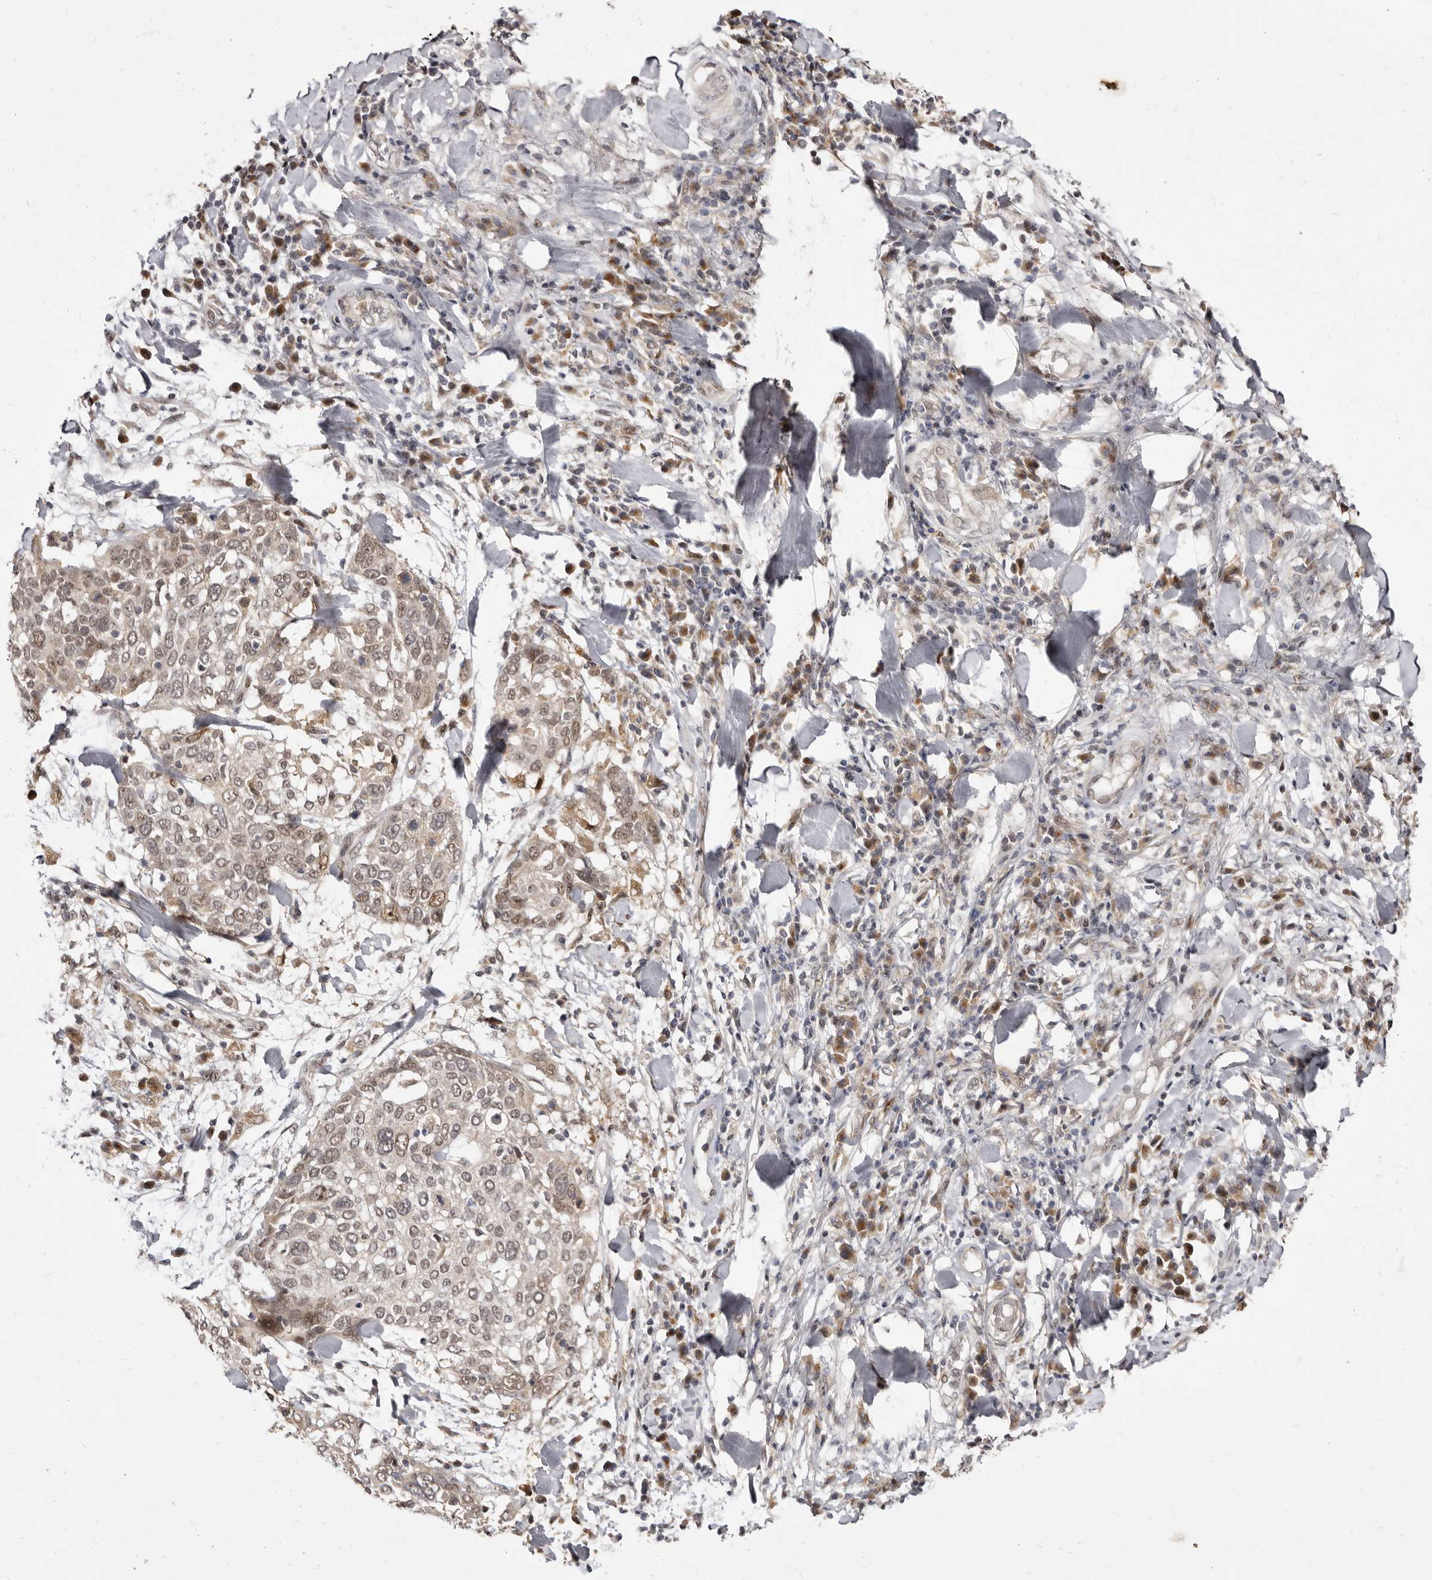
{"staining": {"intensity": "weak", "quantity": "25%-75%", "location": "nuclear"}, "tissue": "lung cancer", "cell_type": "Tumor cells", "image_type": "cancer", "snomed": [{"axis": "morphology", "description": "Squamous cell carcinoma, NOS"}, {"axis": "topography", "description": "Lung"}], "caption": "Lung cancer (squamous cell carcinoma) stained with DAB (3,3'-diaminobenzidine) immunohistochemistry (IHC) exhibits low levels of weak nuclear expression in about 25%-75% of tumor cells.", "gene": "ZNF326", "patient": {"sex": "male", "age": 65}}